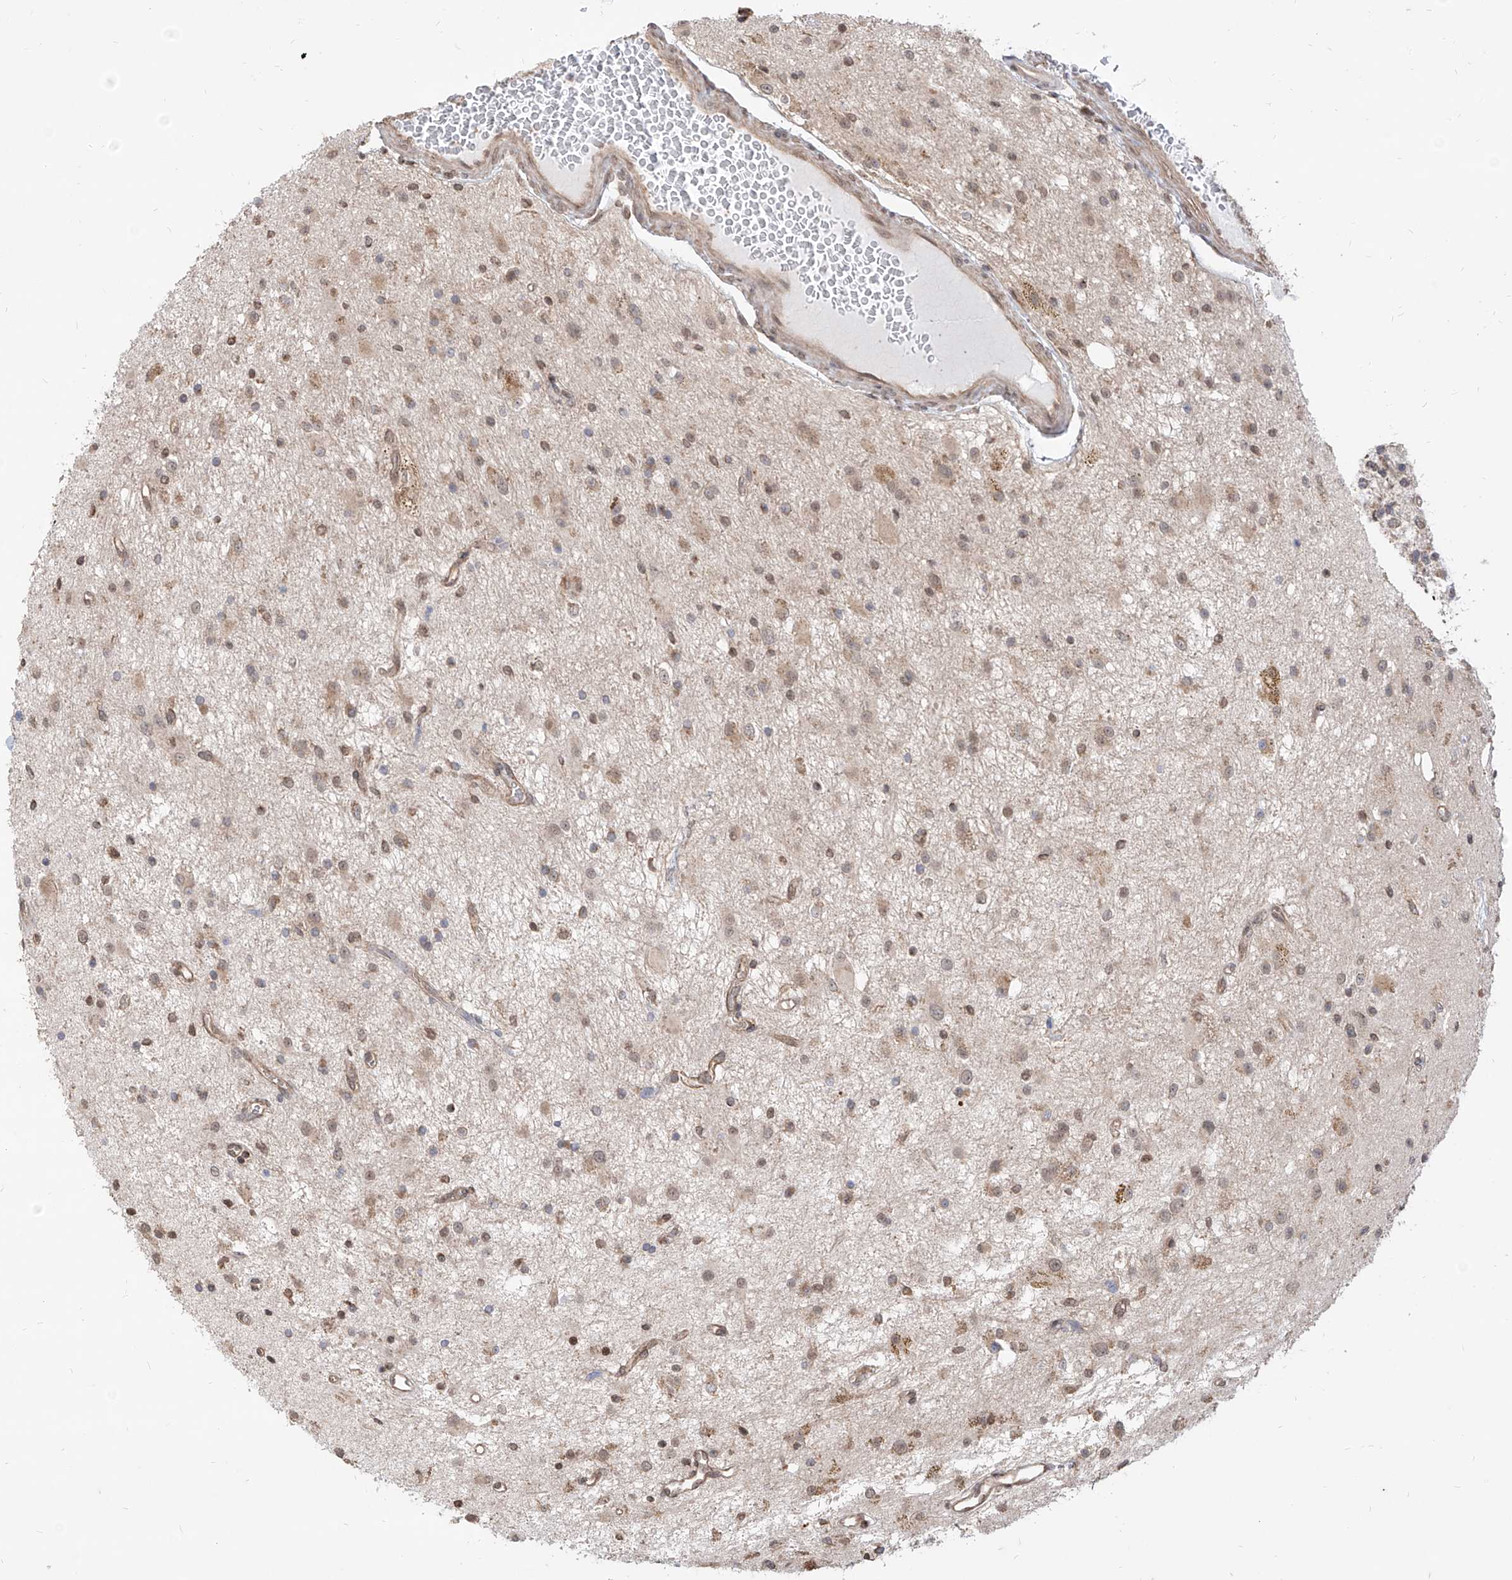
{"staining": {"intensity": "weak", "quantity": "25%-75%", "location": "nuclear"}, "tissue": "glioma", "cell_type": "Tumor cells", "image_type": "cancer", "snomed": [{"axis": "morphology", "description": "Glioma, malignant, High grade"}, {"axis": "topography", "description": "Brain"}], "caption": "Protein staining of glioma tissue reveals weak nuclear staining in approximately 25%-75% of tumor cells.", "gene": "C8orf82", "patient": {"sex": "male", "age": 34}}